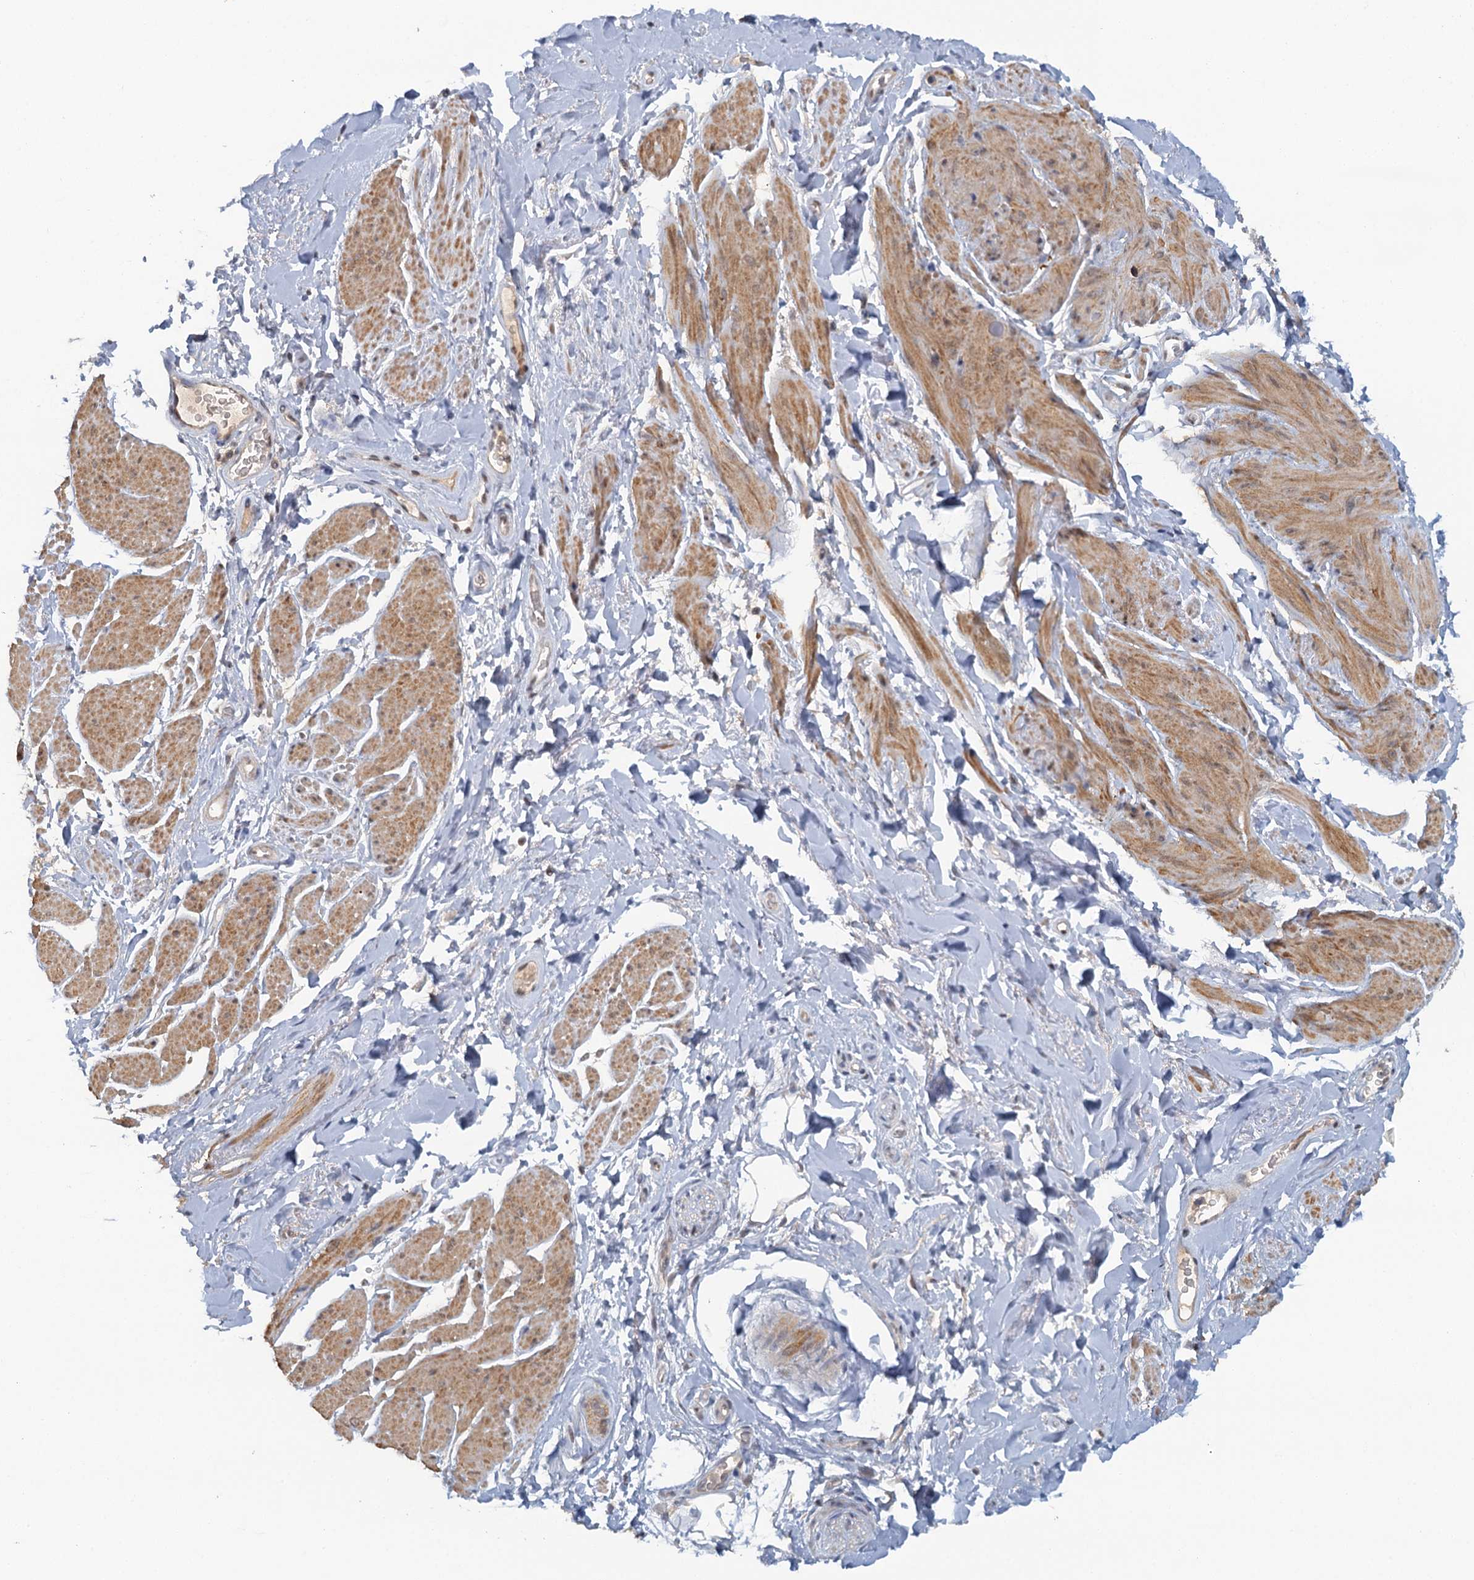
{"staining": {"intensity": "moderate", "quantity": "25%-75%", "location": "cytoplasmic/membranous"}, "tissue": "smooth muscle", "cell_type": "Smooth muscle cells", "image_type": "normal", "snomed": [{"axis": "morphology", "description": "Normal tissue, NOS"}, {"axis": "topography", "description": "Smooth muscle"}, {"axis": "topography", "description": "Peripheral nerve tissue"}], "caption": "Immunohistochemistry (IHC) staining of benign smooth muscle, which reveals medium levels of moderate cytoplasmic/membranous expression in about 25%-75% of smooth muscle cells indicating moderate cytoplasmic/membranous protein positivity. The staining was performed using DAB (3,3'-diaminobenzidine) (brown) for protein detection and nuclei were counterstained in hematoxylin (blue).", "gene": "GPATCH11", "patient": {"sex": "male", "age": 69}}